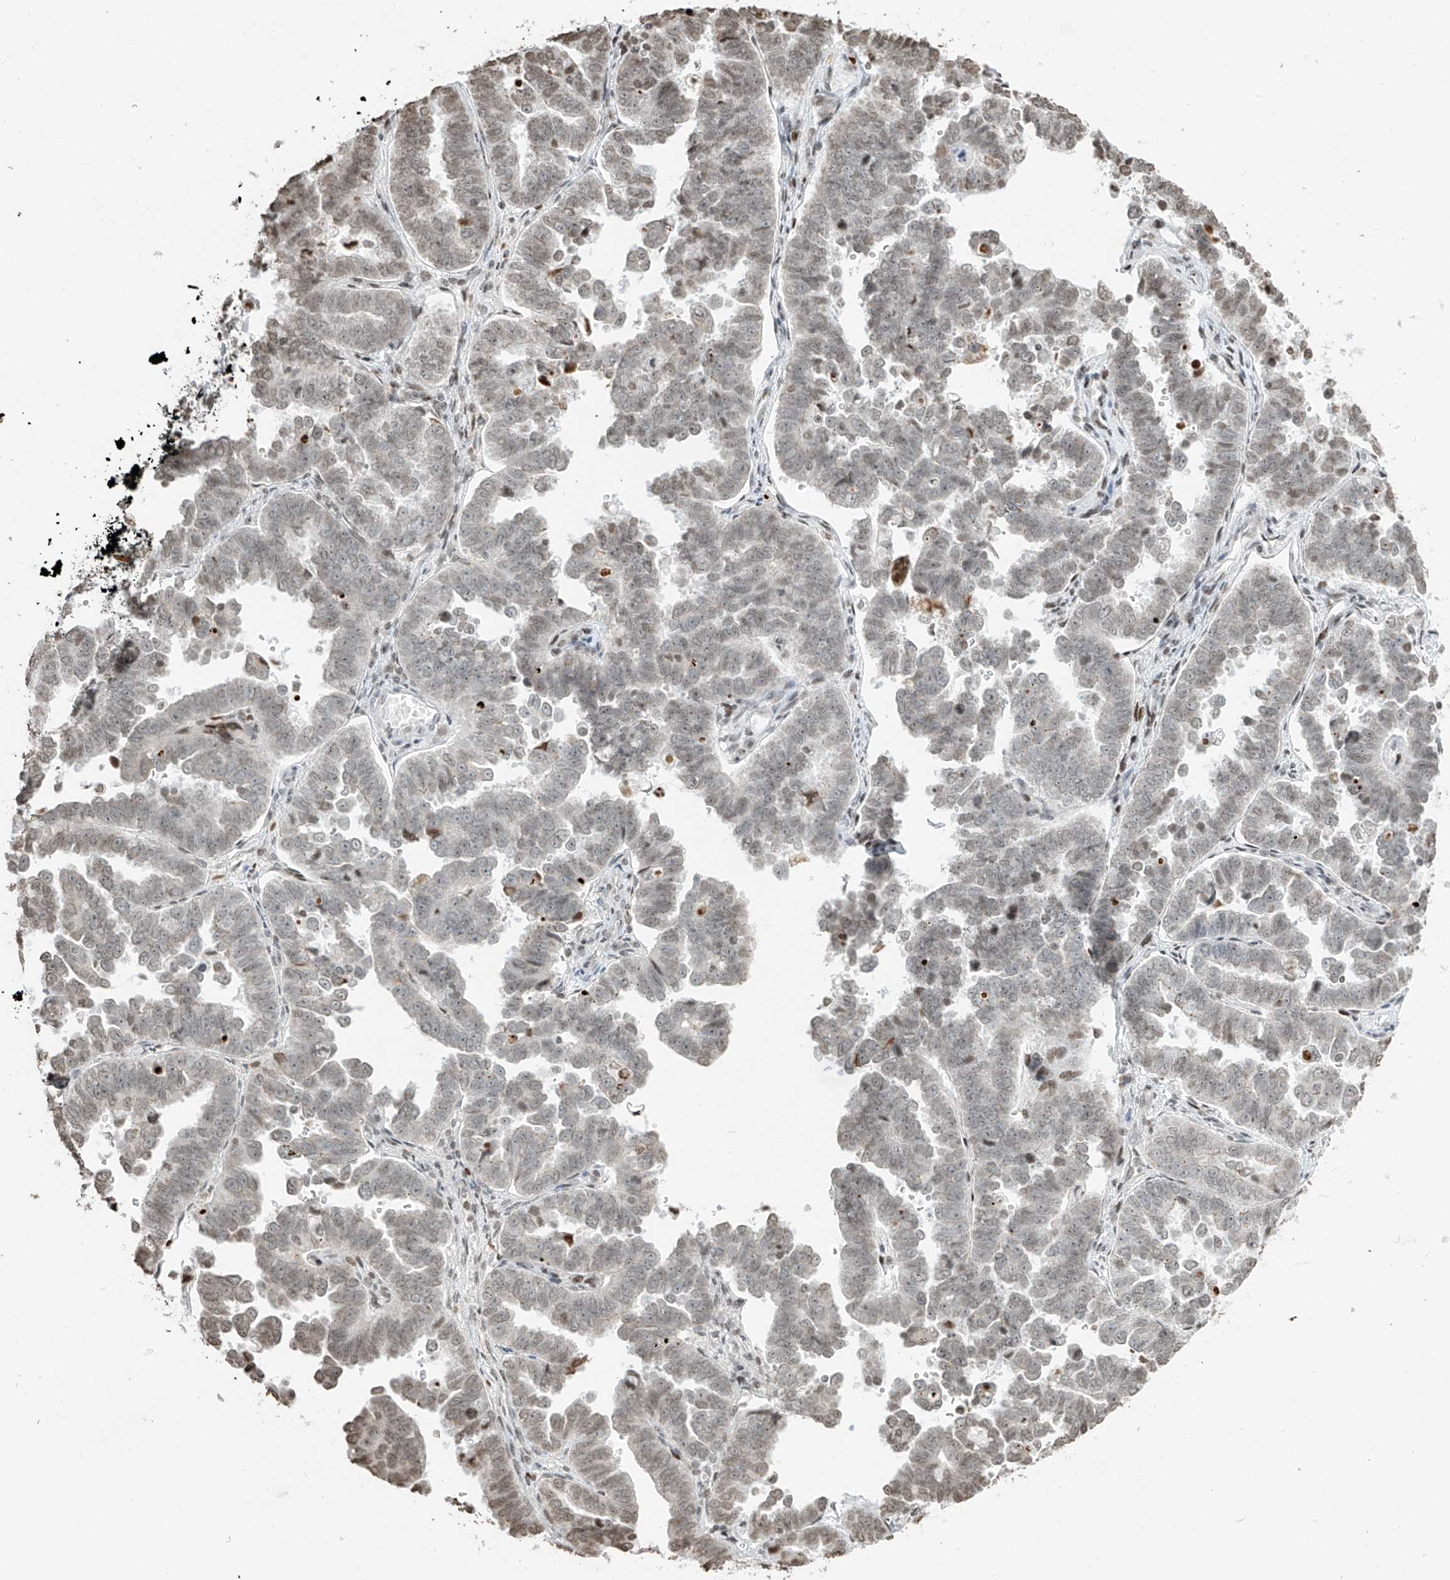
{"staining": {"intensity": "moderate", "quantity": "<25%", "location": "nuclear"}, "tissue": "endometrial cancer", "cell_type": "Tumor cells", "image_type": "cancer", "snomed": [{"axis": "morphology", "description": "Adenocarcinoma, NOS"}, {"axis": "topography", "description": "Endometrium"}], "caption": "Endometrial cancer (adenocarcinoma) tissue reveals moderate nuclear expression in about <25% of tumor cells", "gene": "C17orf58", "patient": {"sex": "female", "age": 75}}